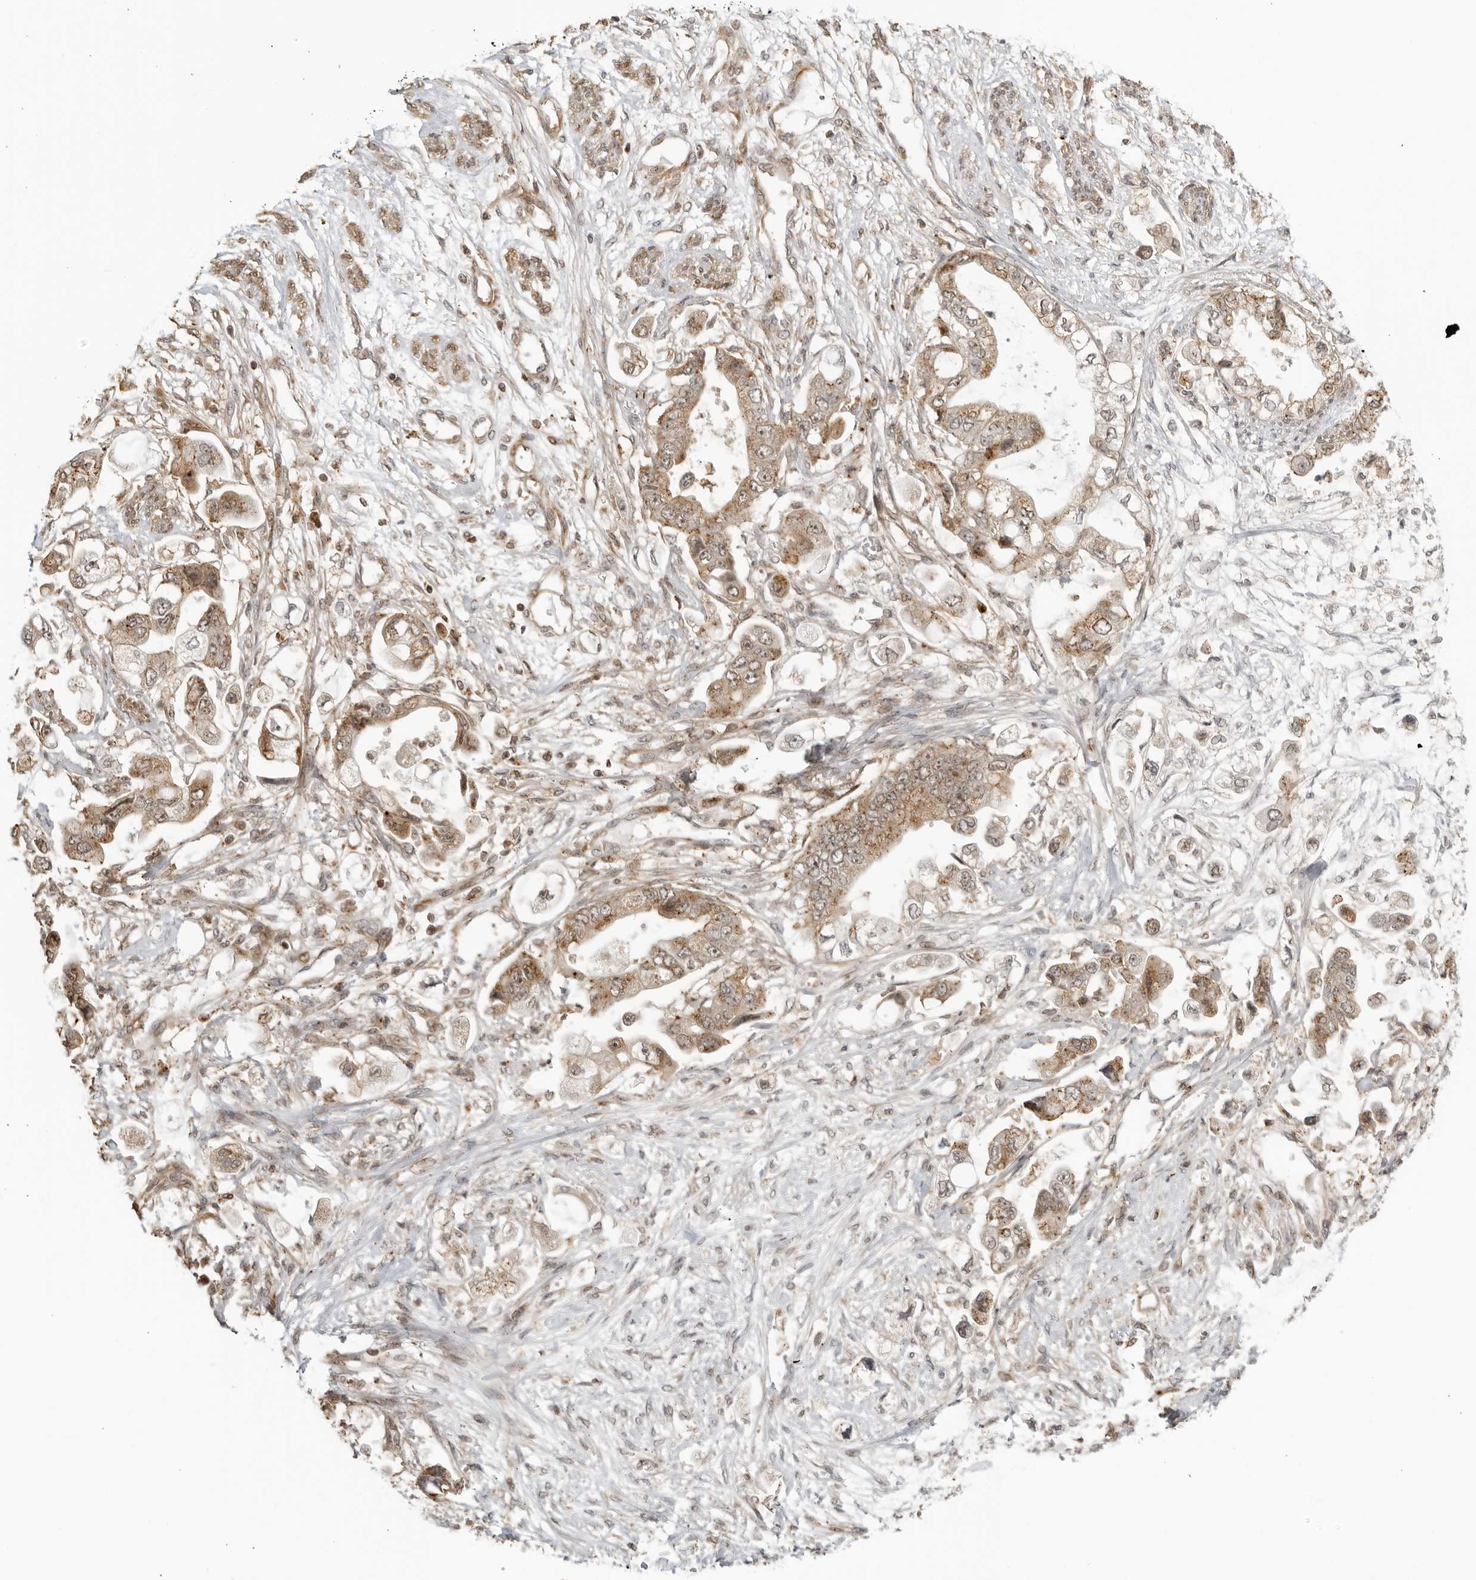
{"staining": {"intensity": "moderate", "quantity": ">75%", "location": "cytoplasmic/membranous,nuclear"}, "tissue": "stomach cancer", "cell_type": "Tumor cells", "image_type": "cancer", "snomed": [{"axis": "morphology", "description": "Adenocarcinoma, NOS"}, {"axis": "topography", "description": "Stomach"}], "caption": "An image of stomach adenocarcinoma stained for a protein reveals moderate cytoplasmic/membranous and nuclear brown staining in tumor cells.", "gene": "TCF21", "patient": {"sex": "male", "age": 62}}